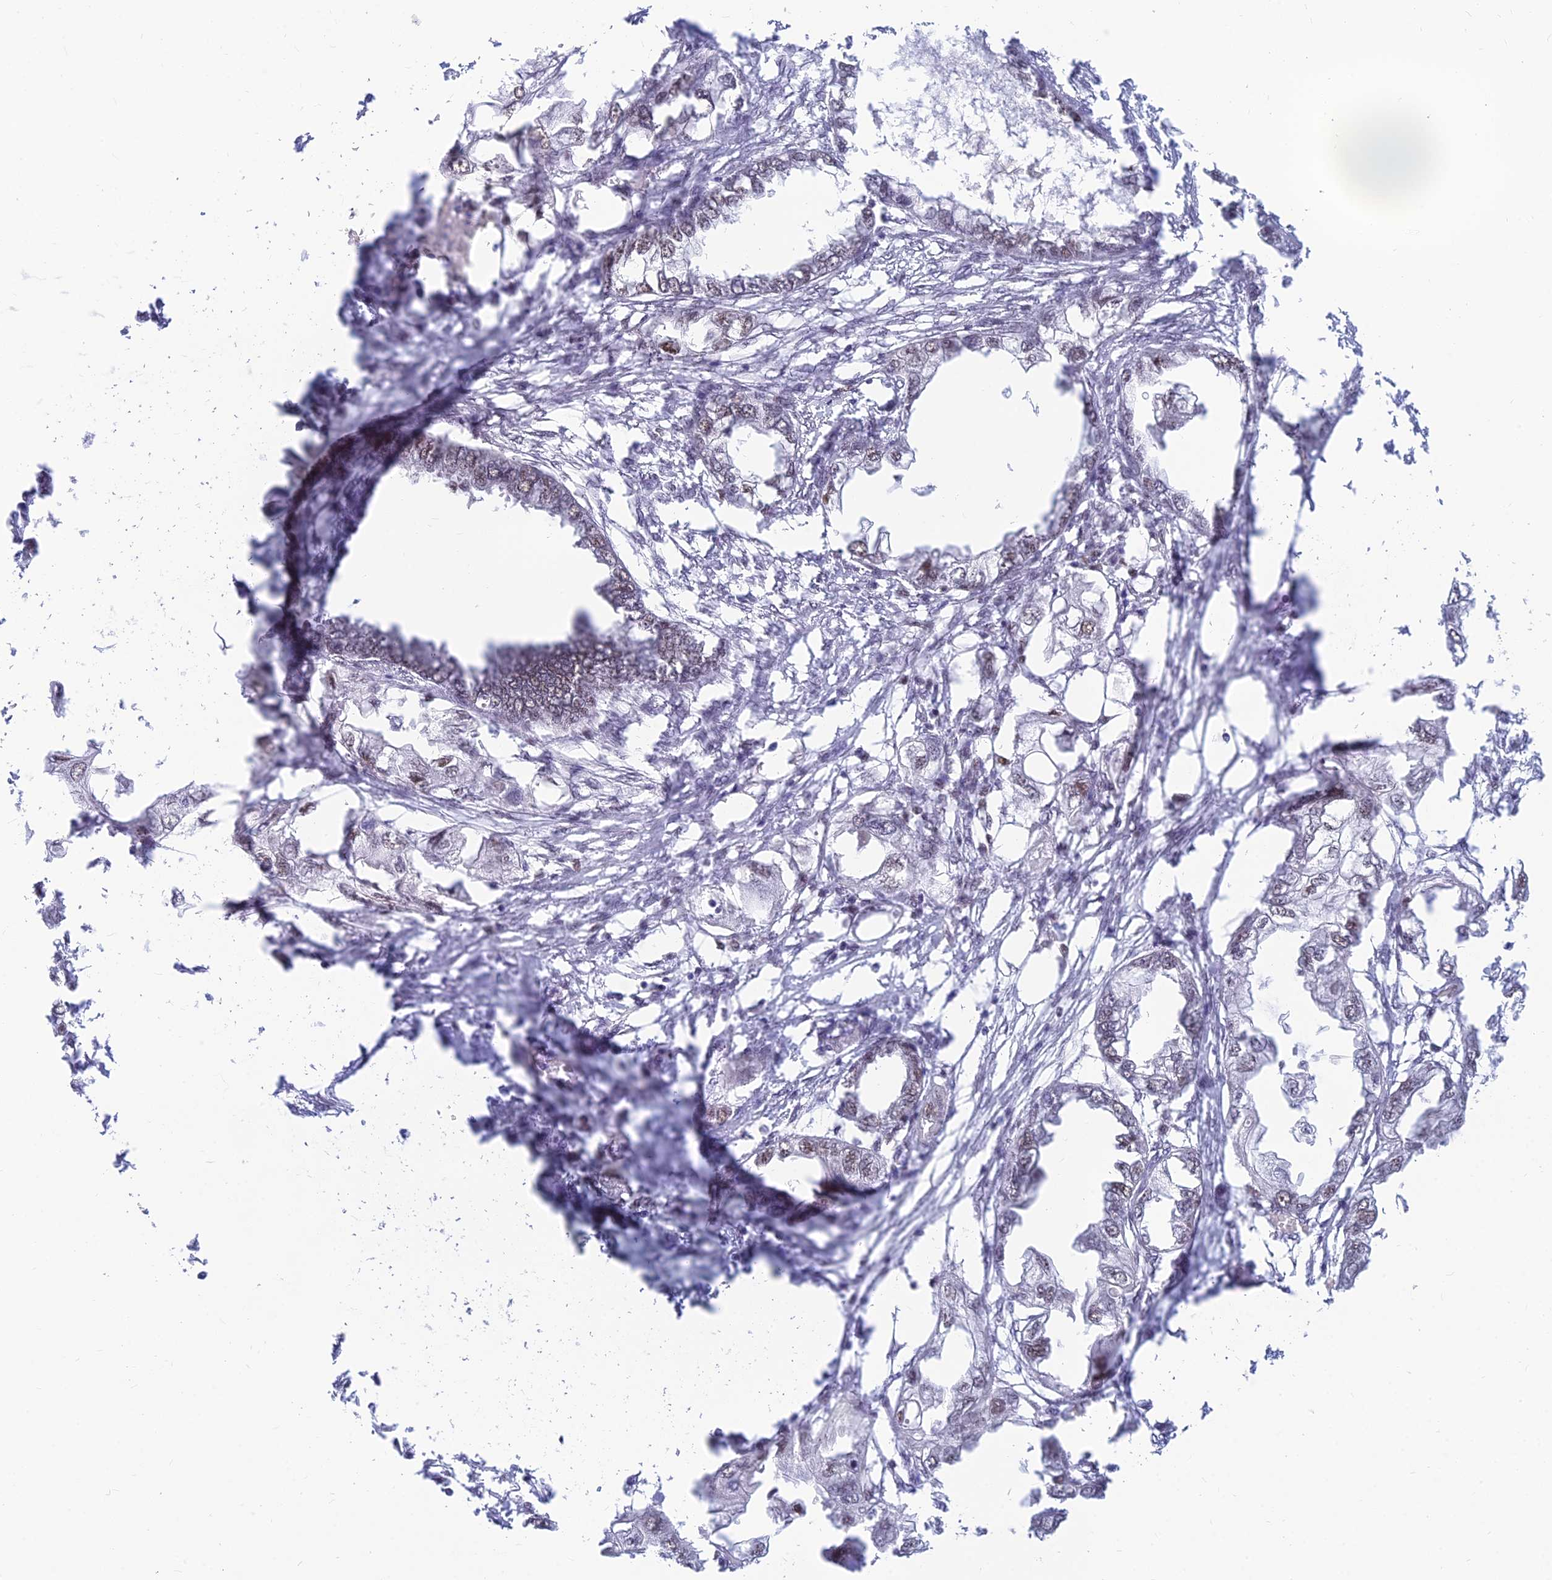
{"staining": {"intensity": "weak", "quantity": "<25%", "location": "nuclear"}, "tissue": "endometrial cancer", "cell_type": "Tumor cells", "image_type": "cancer", "snomed": [{"axis": "morphology", "description": "Adenocarcinoma, NOS"}, {"axis": "morphology", "description": "Adenocarcinoma, metastatic, NOS"}, {"axis": "topography", "description": "Adipose tissue"}, {"axis": "topography", "description": "Endometrium"}], "caption": "Immunohistochemistry of metastatic adenocarcinoma (endometrial) exhibits no positivity in tumor cells.", "gene": "CLK4", "patient": {"sex": "female", "age": 67}}